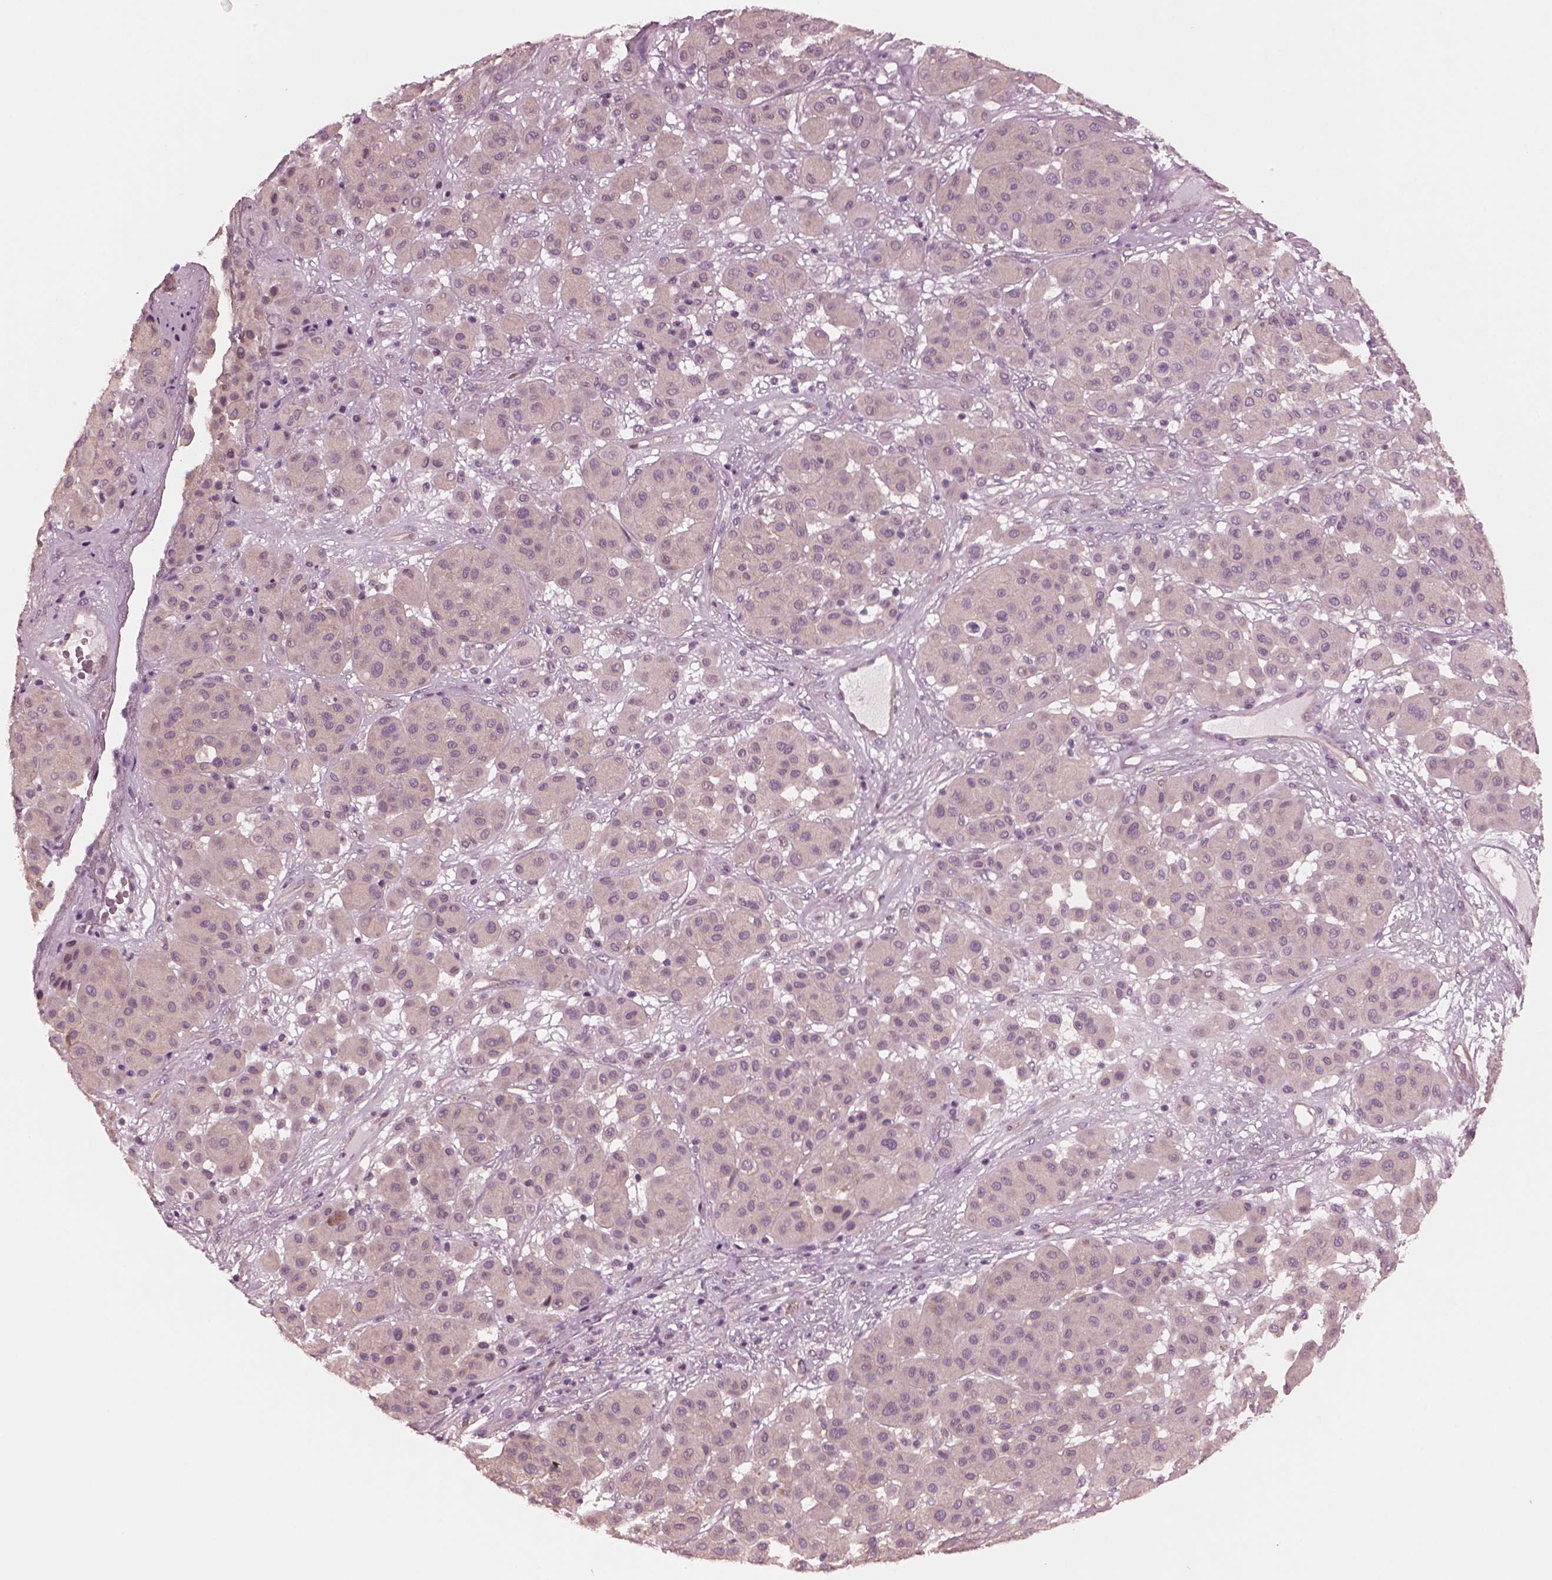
{"staining": {"intensity": "negative", "quantity": "none", "location": "none"}, "tissue": "melanoma", "cell_type": "Tumor cells", "image_type": "cancer", "snomed": [{"axis": "morphology", "description": "Malignant melanoma, Metastatic site"}, {"axis": "topography", "description": "Smooth muscle"}], "caption": "Human malignant melanoma (metastatic site) stained for a protein using IHC shows no expression in tumor cells.", "gene": "ODAD1", "patient": {"sex": "male", "age": 41}}